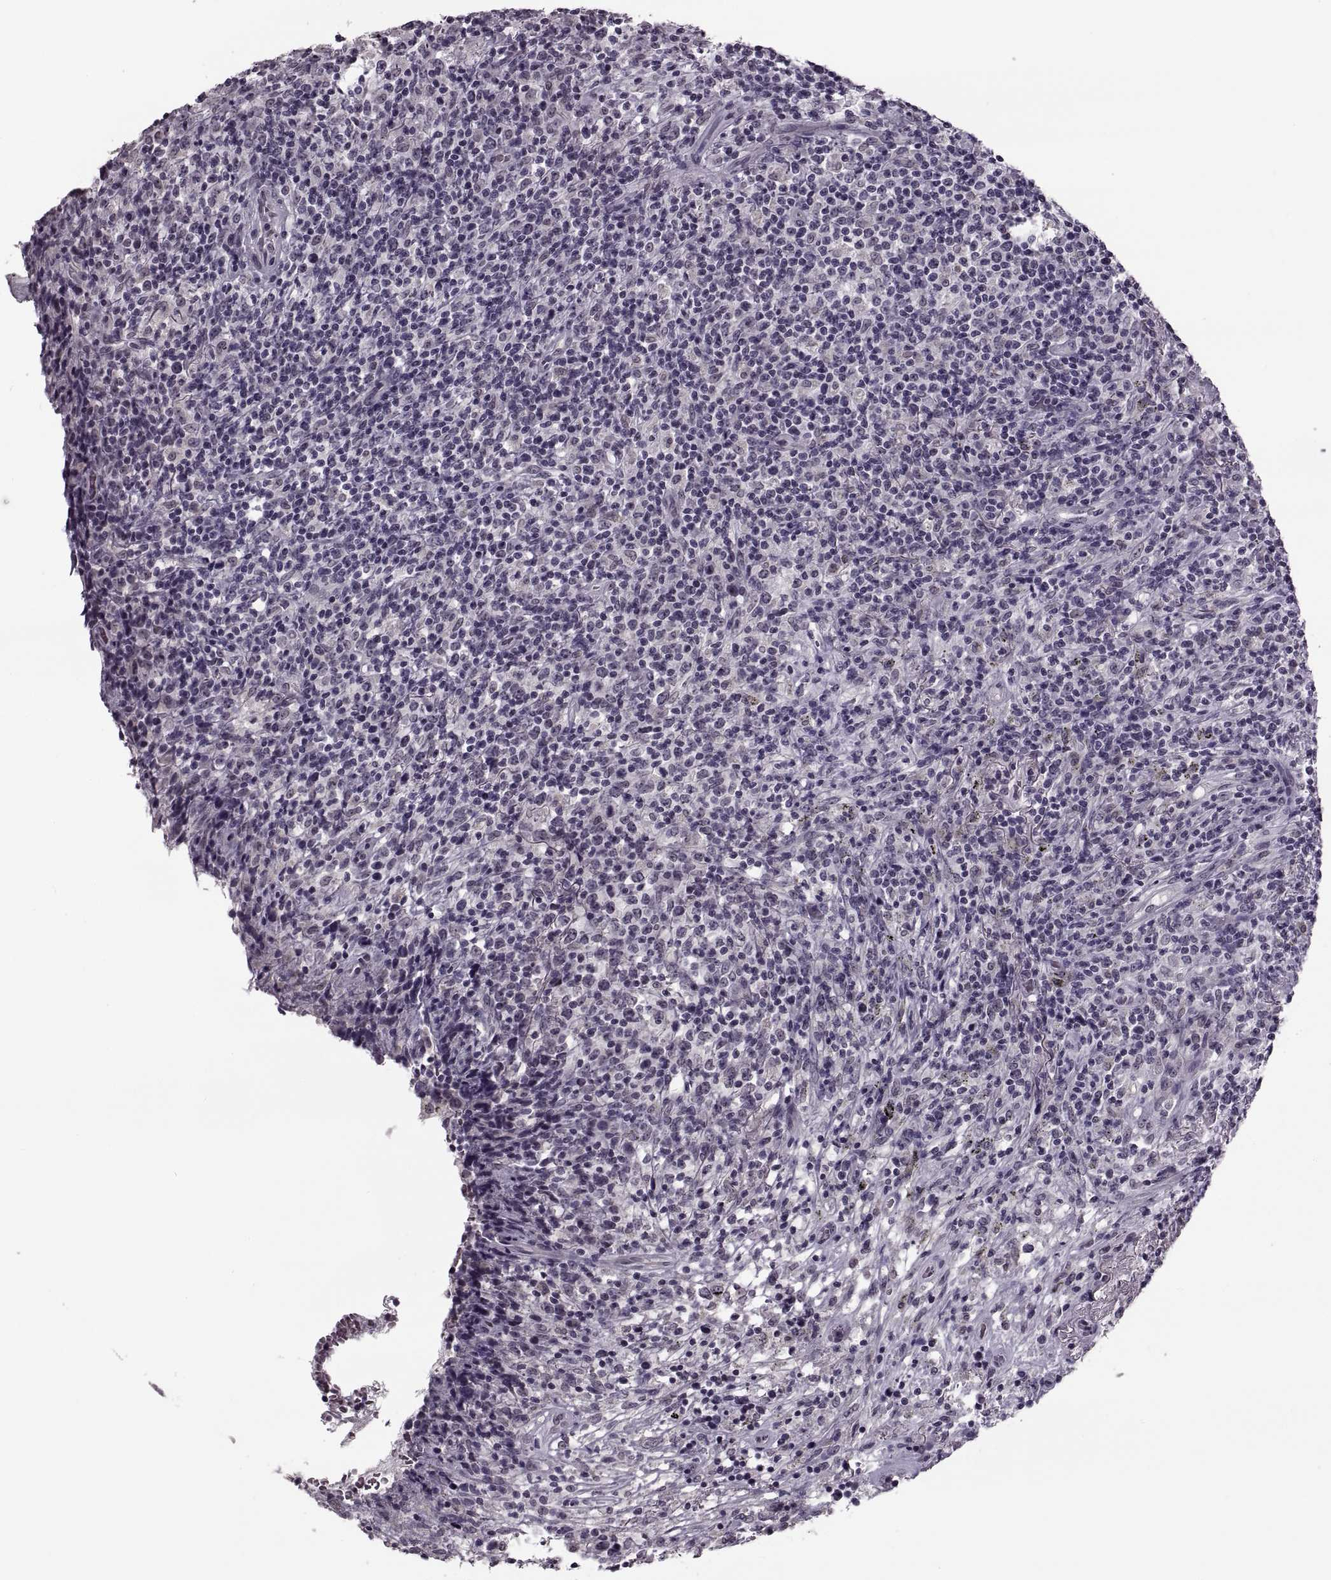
{"staining": {"intensity": "negative", "quantity": "none", "location": "none"}, "tissue": "lymphoma", "cell_type": "Tumor cells", "image_type": "cancer", "snomed": [{"axis": "morphology", "description": "Malignant lymphoma, non-Hodgkin's type, High grade"}, {"axis": "topography", "description": "Lung"}], "caption": "The immunohistochemistry (IHC) image has no significant positivity in tumor cells of lymphoma tissue.", "gene": "PAGE5", "patient": {"sex": "male", "age": 79}}